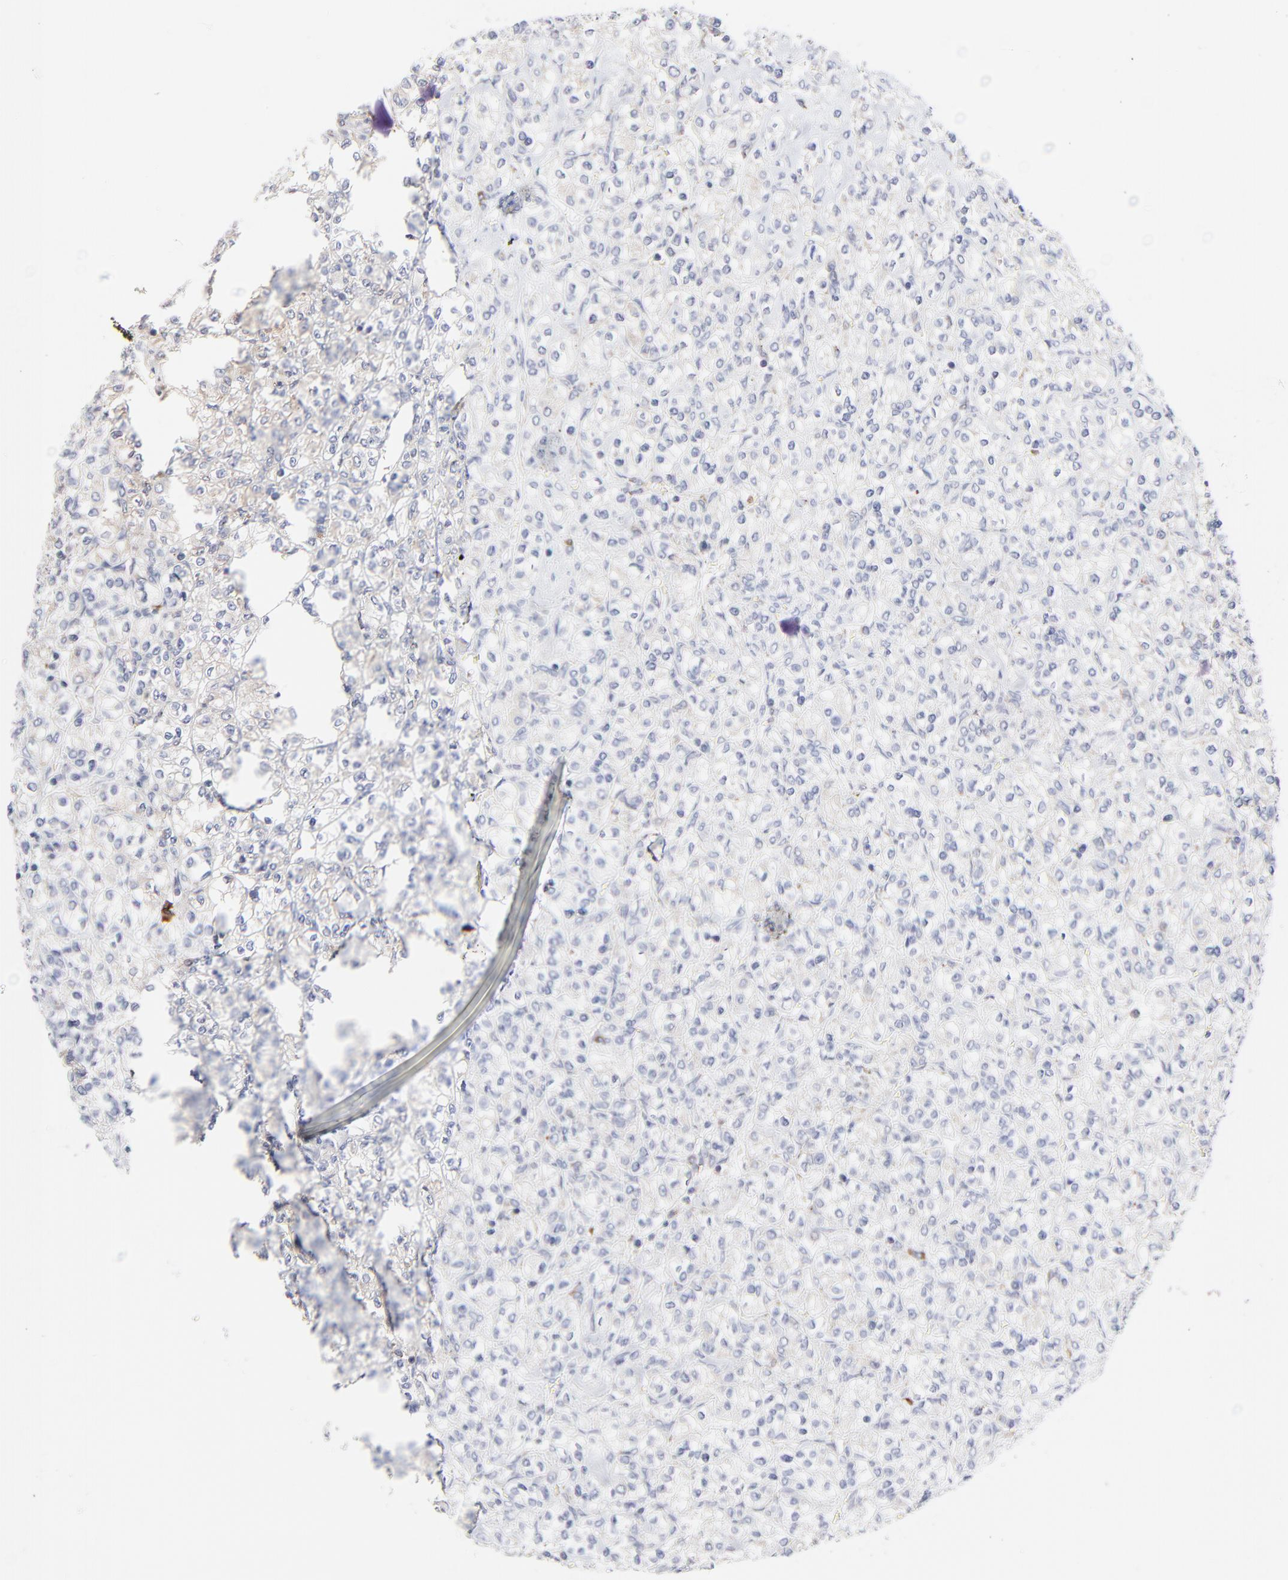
{"staining": {"intensity": "weak", "quantity": "<25%", "location": "cytoplasmic/membranous"}, "tissue": "renal cancer", "cell_type": "Tumor cells", "image_type": "cancer", "snomed": [{"axis": "morphology", "description": "Adenocarcinoma, NOS"}, {"axis": "topography", "description": "Kidney"}], "caption": "Immunohistochemistry (IHC) of adenocarcinoma (renal) displays no staining in tumor cells.", "gene": "TRIM22", "patient": {"sex": "male", "age": 77}}